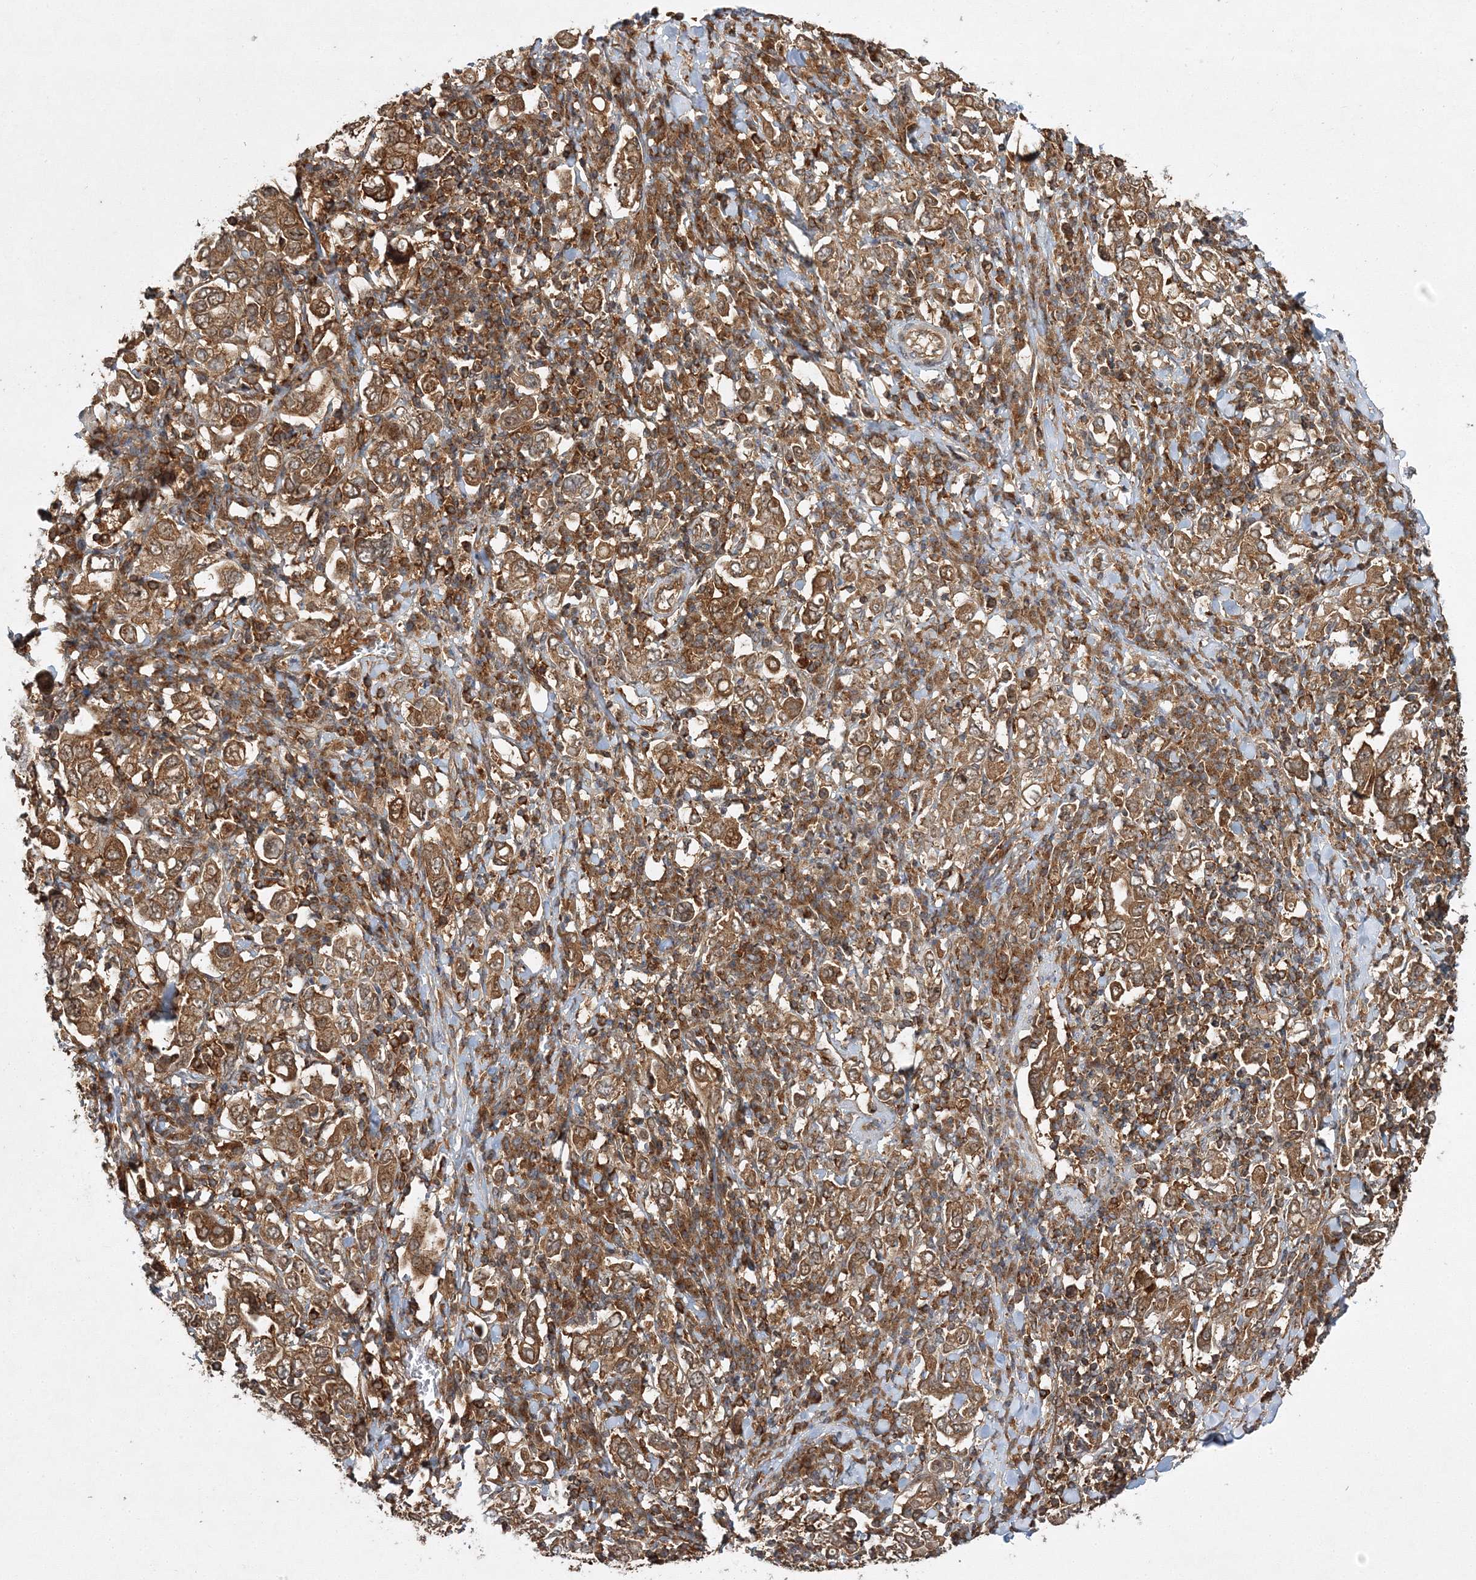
{"staining": {"intensity": "moderate", "quantity": ">75%", "location": "cytoplasmic/membranous"}, "tissue": "stomach cancer", "cell_type": "Tumor cells", "image_type": "cancer", "snomed": [{"axis": "morphology", "description": "Adenocarcinoma, NOS"}, {"axis": "topography", "description": "Stomach, upper"}], "caption": "Moderate cytoplasmic/membranous expression is identified in about >75% of tumor cells in stomach adenocarcinoma.", "gene": "WDR37", "patient": {"sex": "male", "age": 62}}